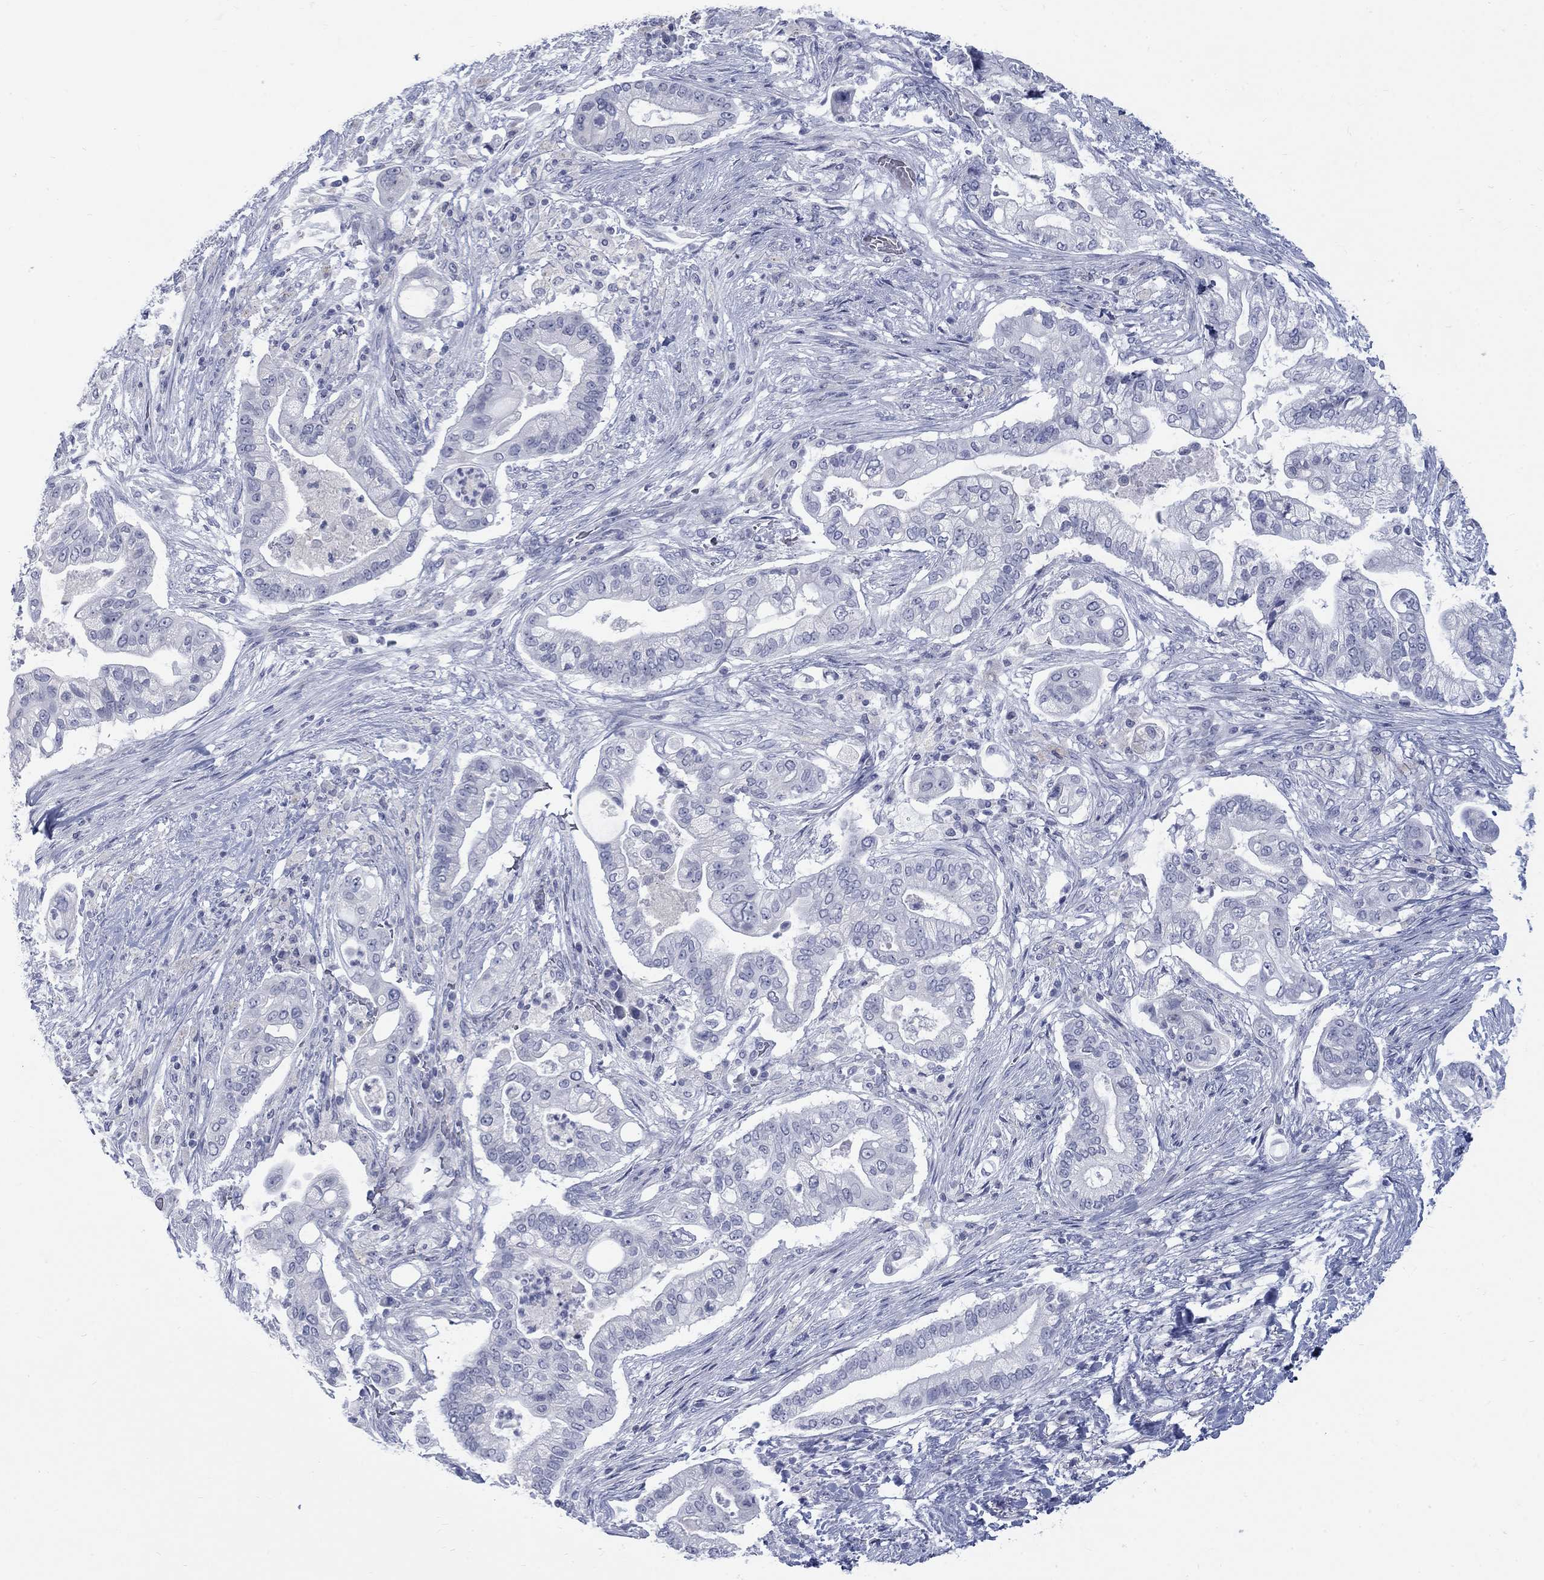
{"staining": {"intensity": "negative", "quantity": "none", "location": "none"}, "tissue": "pancreatic cancer", "cell_type": "Tumor cells", "image_type": "cancer", "snomed": [{"axis": "morphology", "description": "Adenocarcinoma, NOS"}, {"axis": "topography", "description": "Pancreas"}], "caption": "Immunohistochemistry micrograph of human pancreatic cancer (adenocarcinoma) stained for a protein (brown), which exhibits no staining in tumor cells. (Brightfield microscopy of DAB immunohistochemistry at high magnification).", "gene": "RFTN2", "patient": {"sex": "female", "age": 69}}